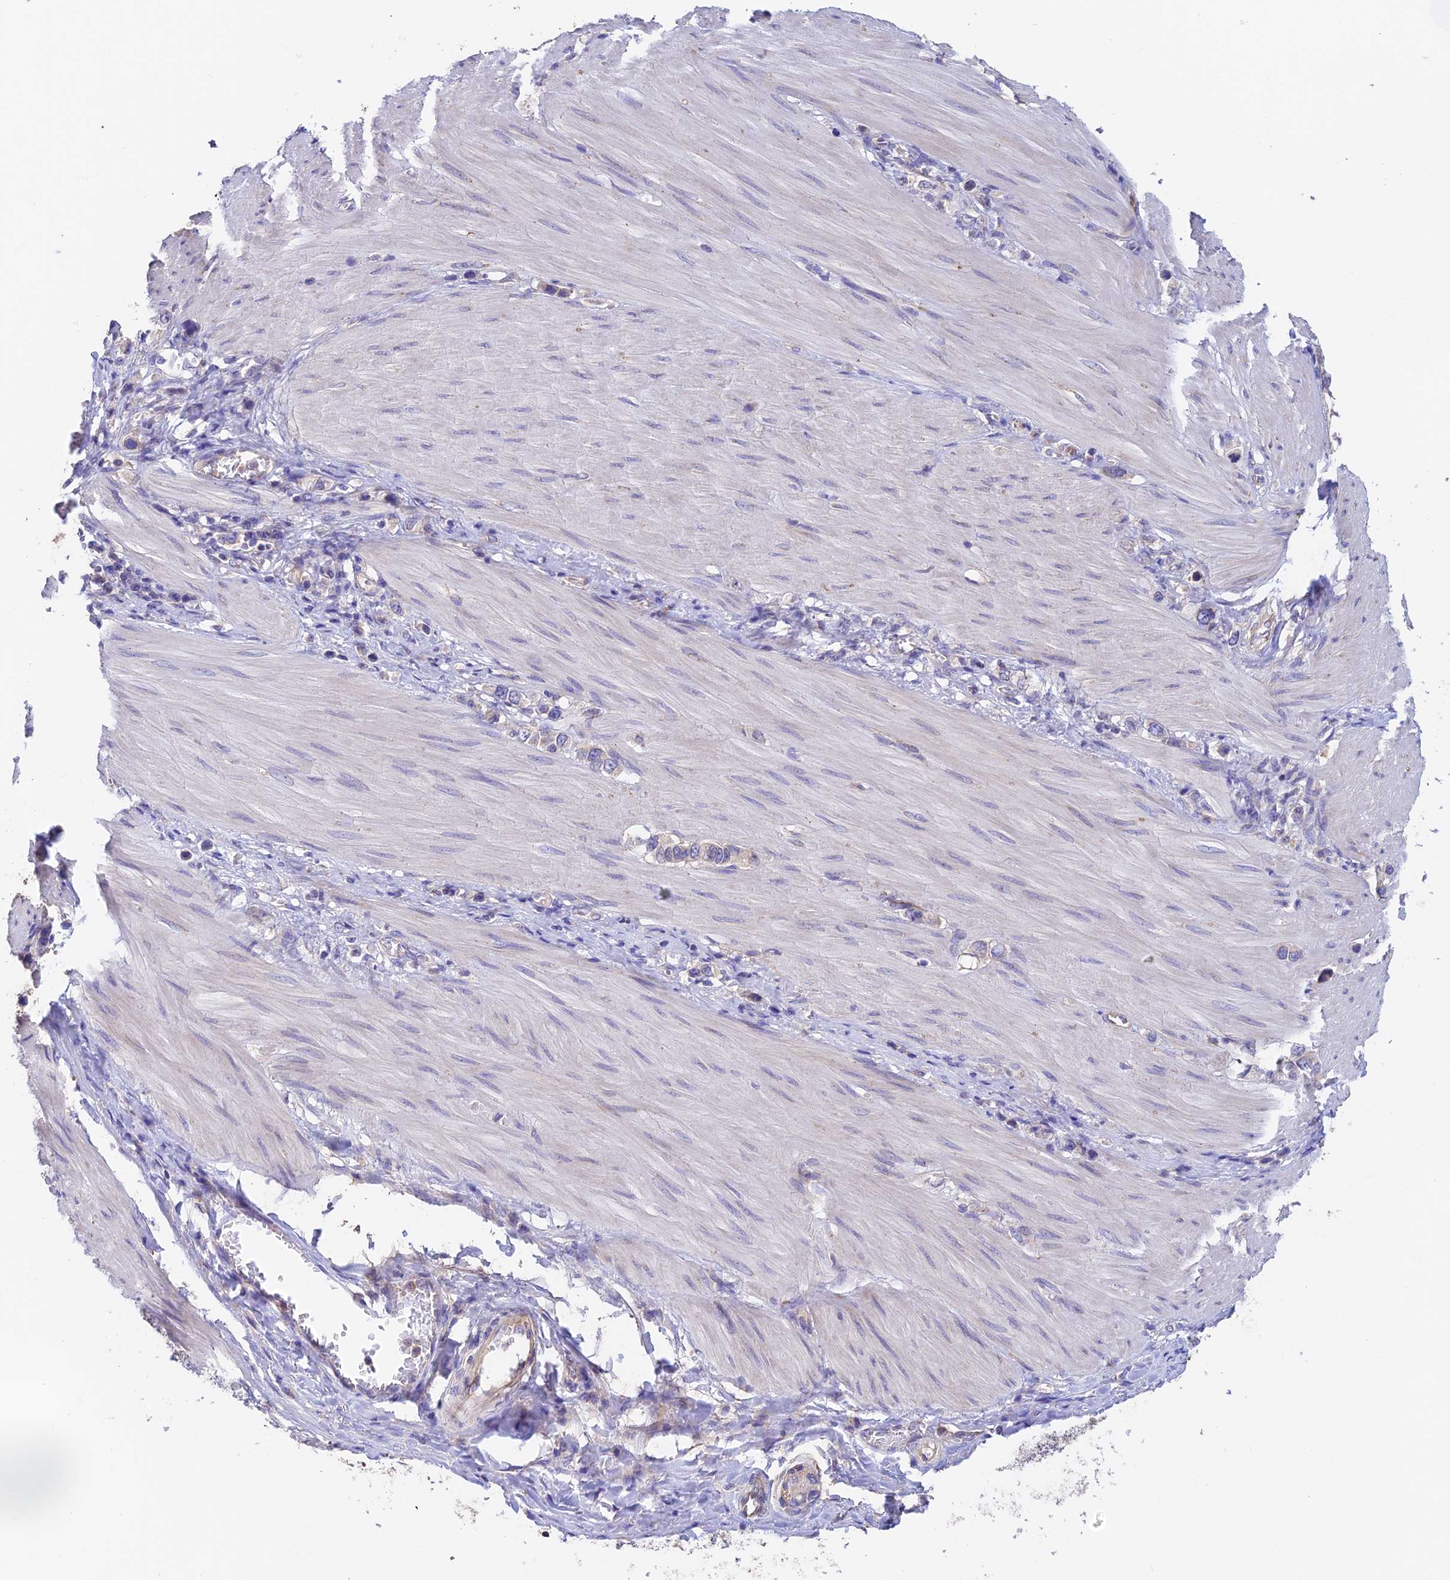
{"staining": {"intensity": "weak", "quantity": "<25%", "location": "cytoplasmic/membranous"}, "tissue": "stomach cancer", "cell_type": "Tumor cells", "image_type": "cancer", "snomed": [{"axis": "morphology", "description": "Adenocarcinoma, NOS"}, {"axis": "topography", "description": "Stomach"}], "caption": "Human stomach cancer (adenocarcinoma) stained for a protein using immunohistochemistry exhibits no staining in tumor cells.", "gene": "EMC3", "patient": {"sex": "female", "age": 65}}